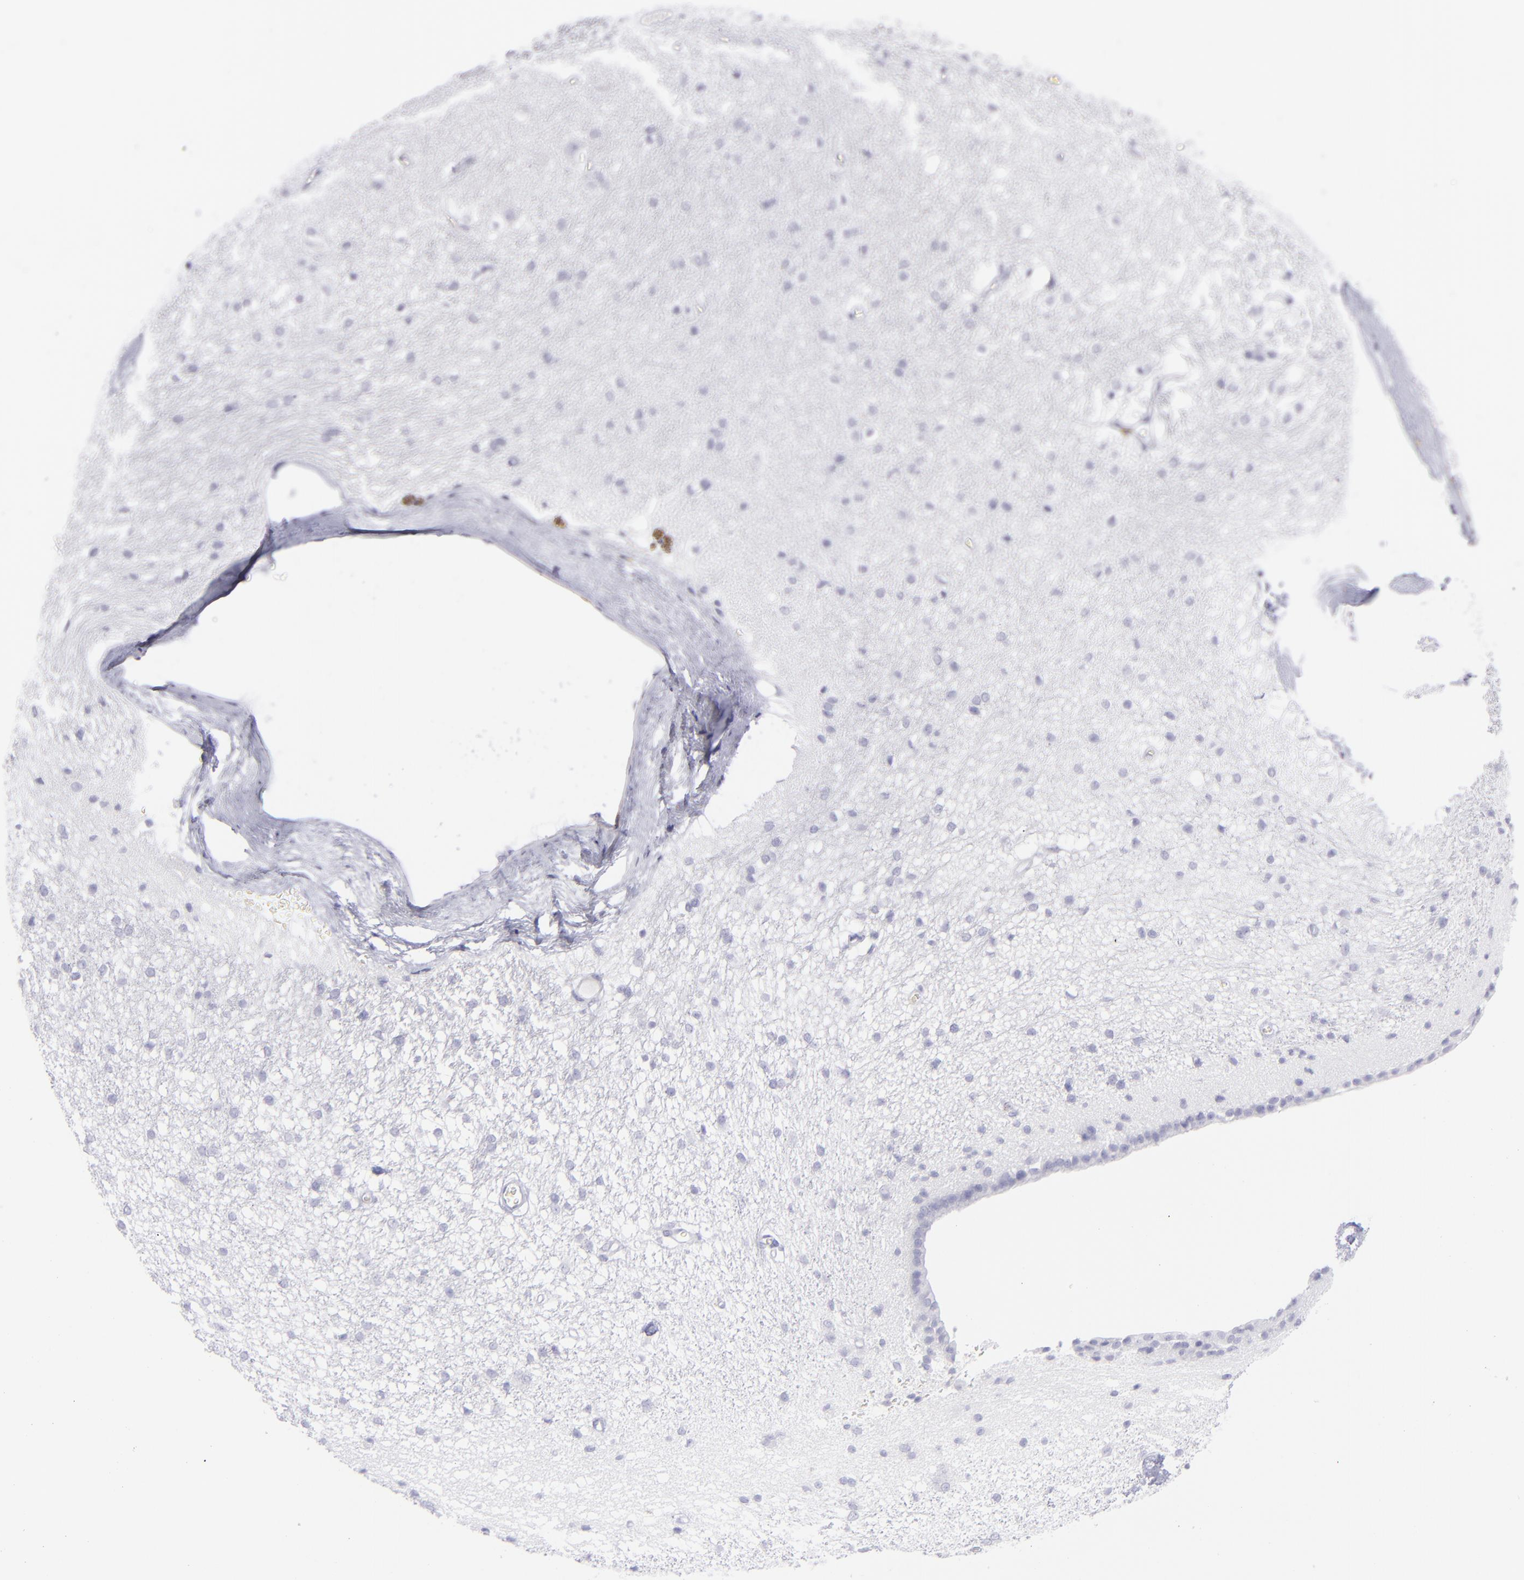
{"staining": {"intensity": "negative", "quantity": "none", "location": "none"}, "tissue": "caudate", "cell_type": "Glial cells", "image_type": "normal", "snomed": [{"axis": "morphology", "description": "Normal tissue, NOS"}, {"axis": "topography", "description": "Lateral ventricle wall"}], "caption": "This photomicrograph is of unremarkable caudate stained with IHC to label a protein in brown with the nuclei are counter-stained blue. There is no positivity in glial cells.", "gene": "SELPLG", "patient": {"sex": "female", "age": 19}}